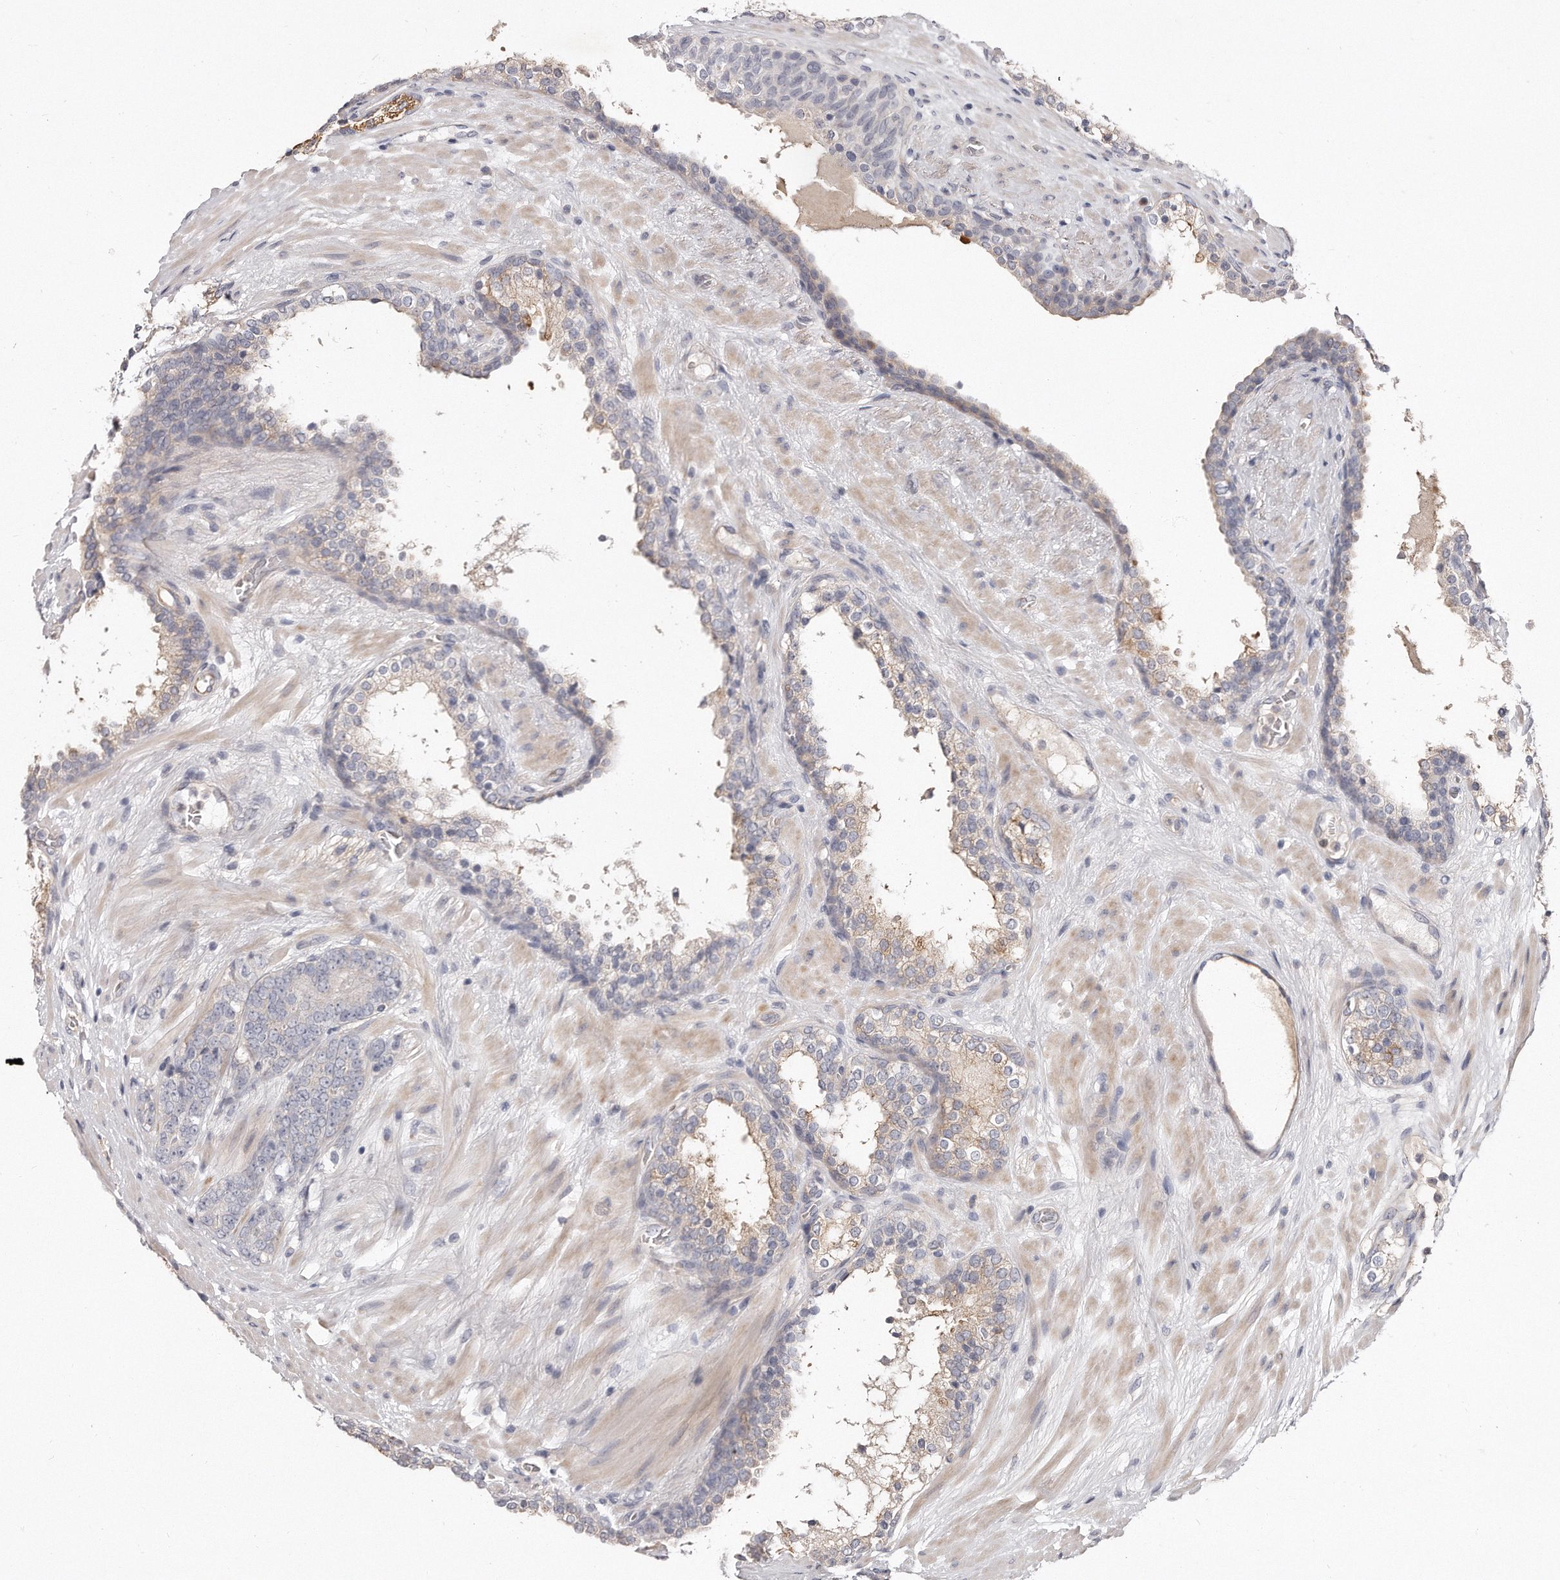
{"staining": {"intensity": "negative", "quantity": "none", "location": "none"}, "tissue": "prostate cancer", "cell_type": "Tumor cells", "image_type": "cancer", "snomed": [{"axis": "morphology", "description": "Adenocarcinoma, High grade"}, {"axis": "topography", "description": "Prostate"}], "caption": "Immunohistochemistry photomicrograph of neoplastic tissue: human prostate cancer (adenocarcinoma (high-grade)) stained with DAB reveals no significant protein staining in tumor cells.", "gene": "TTLL4", "patient": {"sex": "male", "age": 56}}